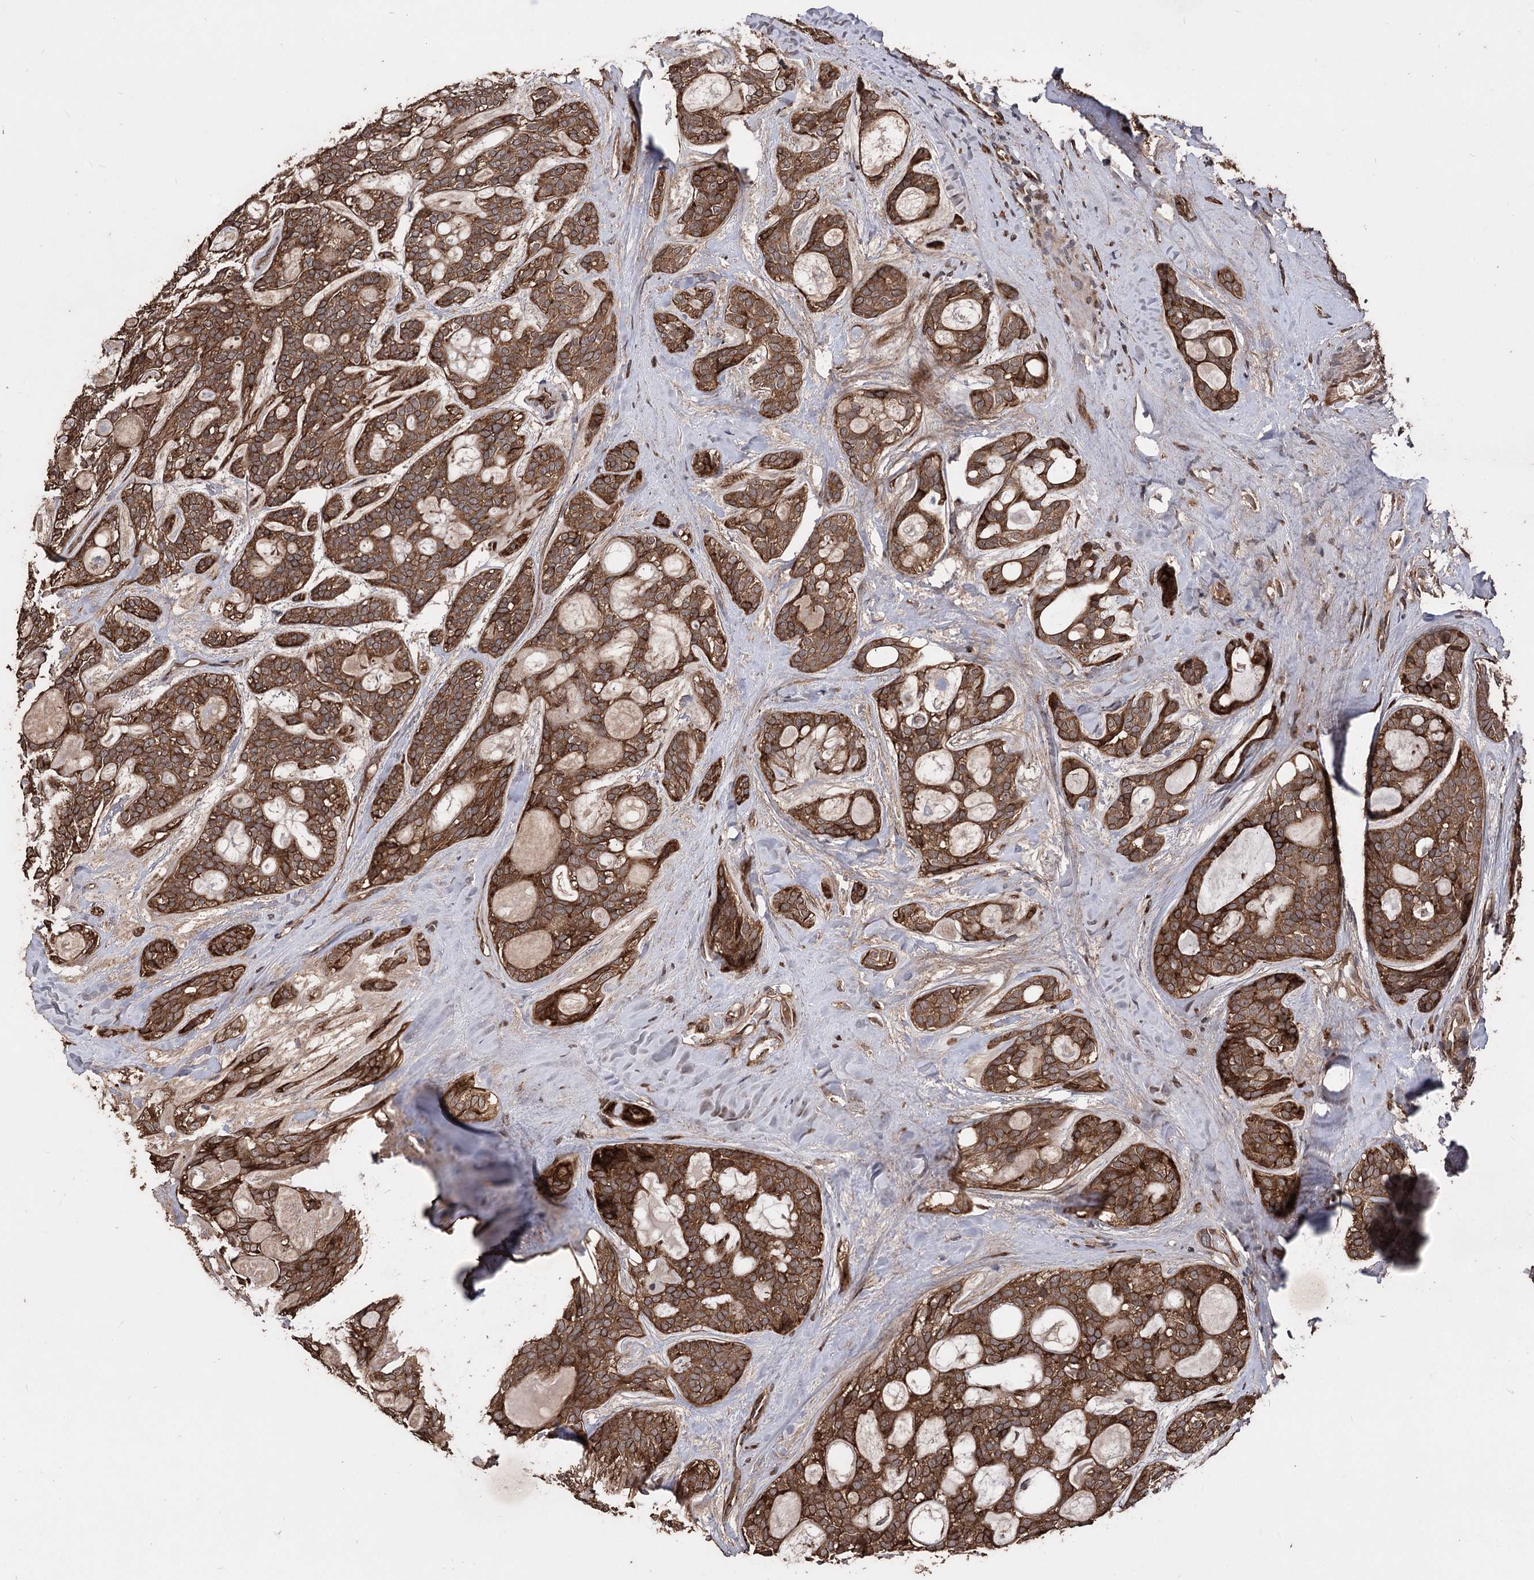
{"staining": {"intensity": "strong", "quantity": ">75%", "location": "cytoplasmic/membranous"}, "tissue": "head and neck cancer", "cell_type": "Tumor cells", "image_type": "cancer", "snomed": [{"axis": "morphology", "description": "Adenocarcinoma, NOS"}, {"axis": "topography", "description": "Head-Neck"}], "caption": "Head and neck cancer (adenocarcinoma) stained with a protein marker shows strong staining in tumor cells.", "gene": "RASSF3", "patient": {"sex": "male", "age": 66}}